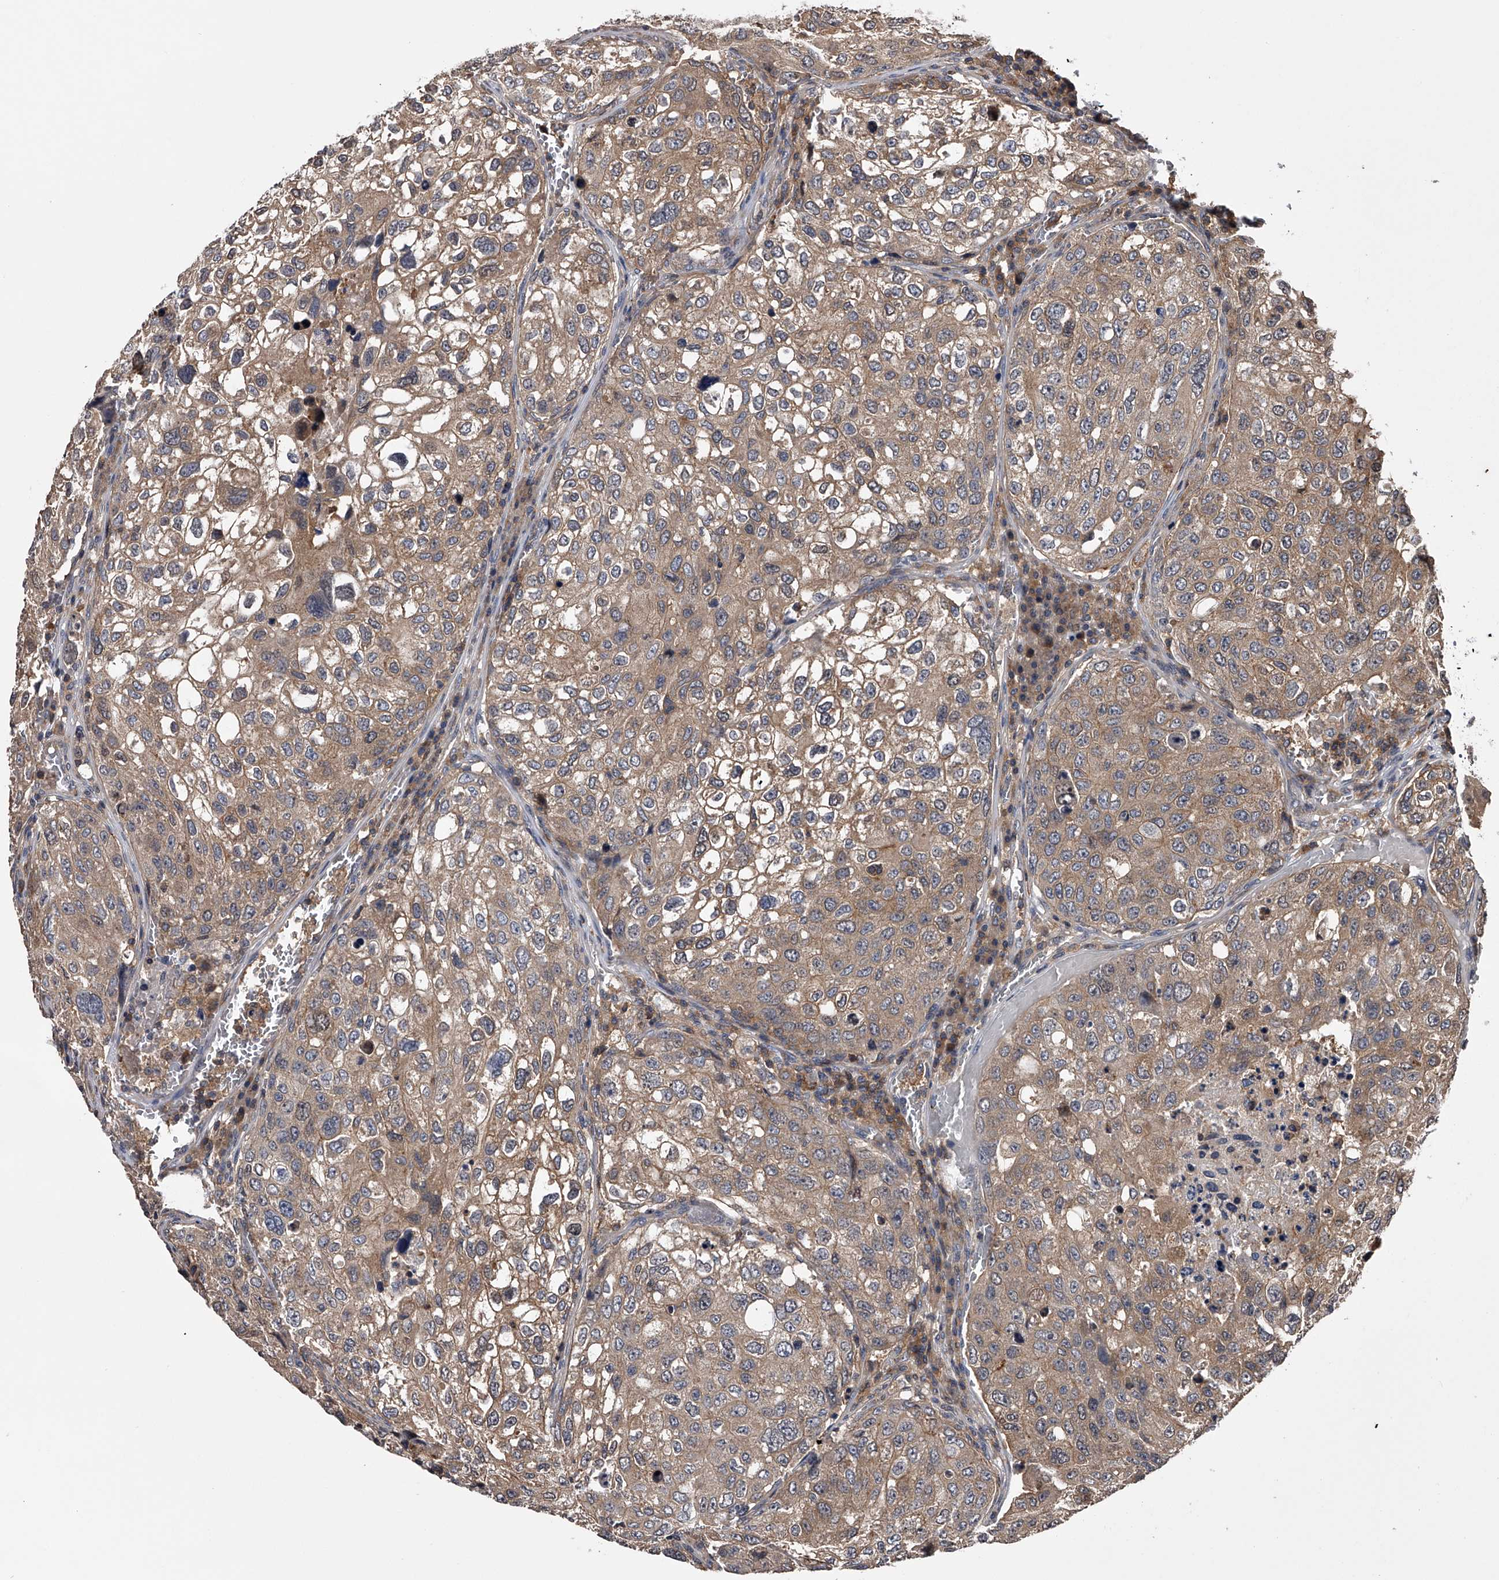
{"staining": {"intensity": "weak", "quantity": ">75%", "location": "cytoplasmic/membranous"}, "tissue": "urothelial cancer", "cell_type": "Tumor cells", "image_type": "cancer", "snomed": [{"axis": "morphology", "description": "Urothelial carcinoma, High grade"}, {"axis": "topography", "description": "Lymph node"}, {"axis": "topography", "description": "Urinary bladder"}], "caption": "A low amount of weak cytoplasmic/membranous positivity is identified in about >75% of tumor cells in urothelial carcinoma (high-grade) tissue. Ihc stains the protein of interest in brown and the nuclei are stained blue.", "gene": "PAN3", "patient": {"sex": "male", "age": 51}}